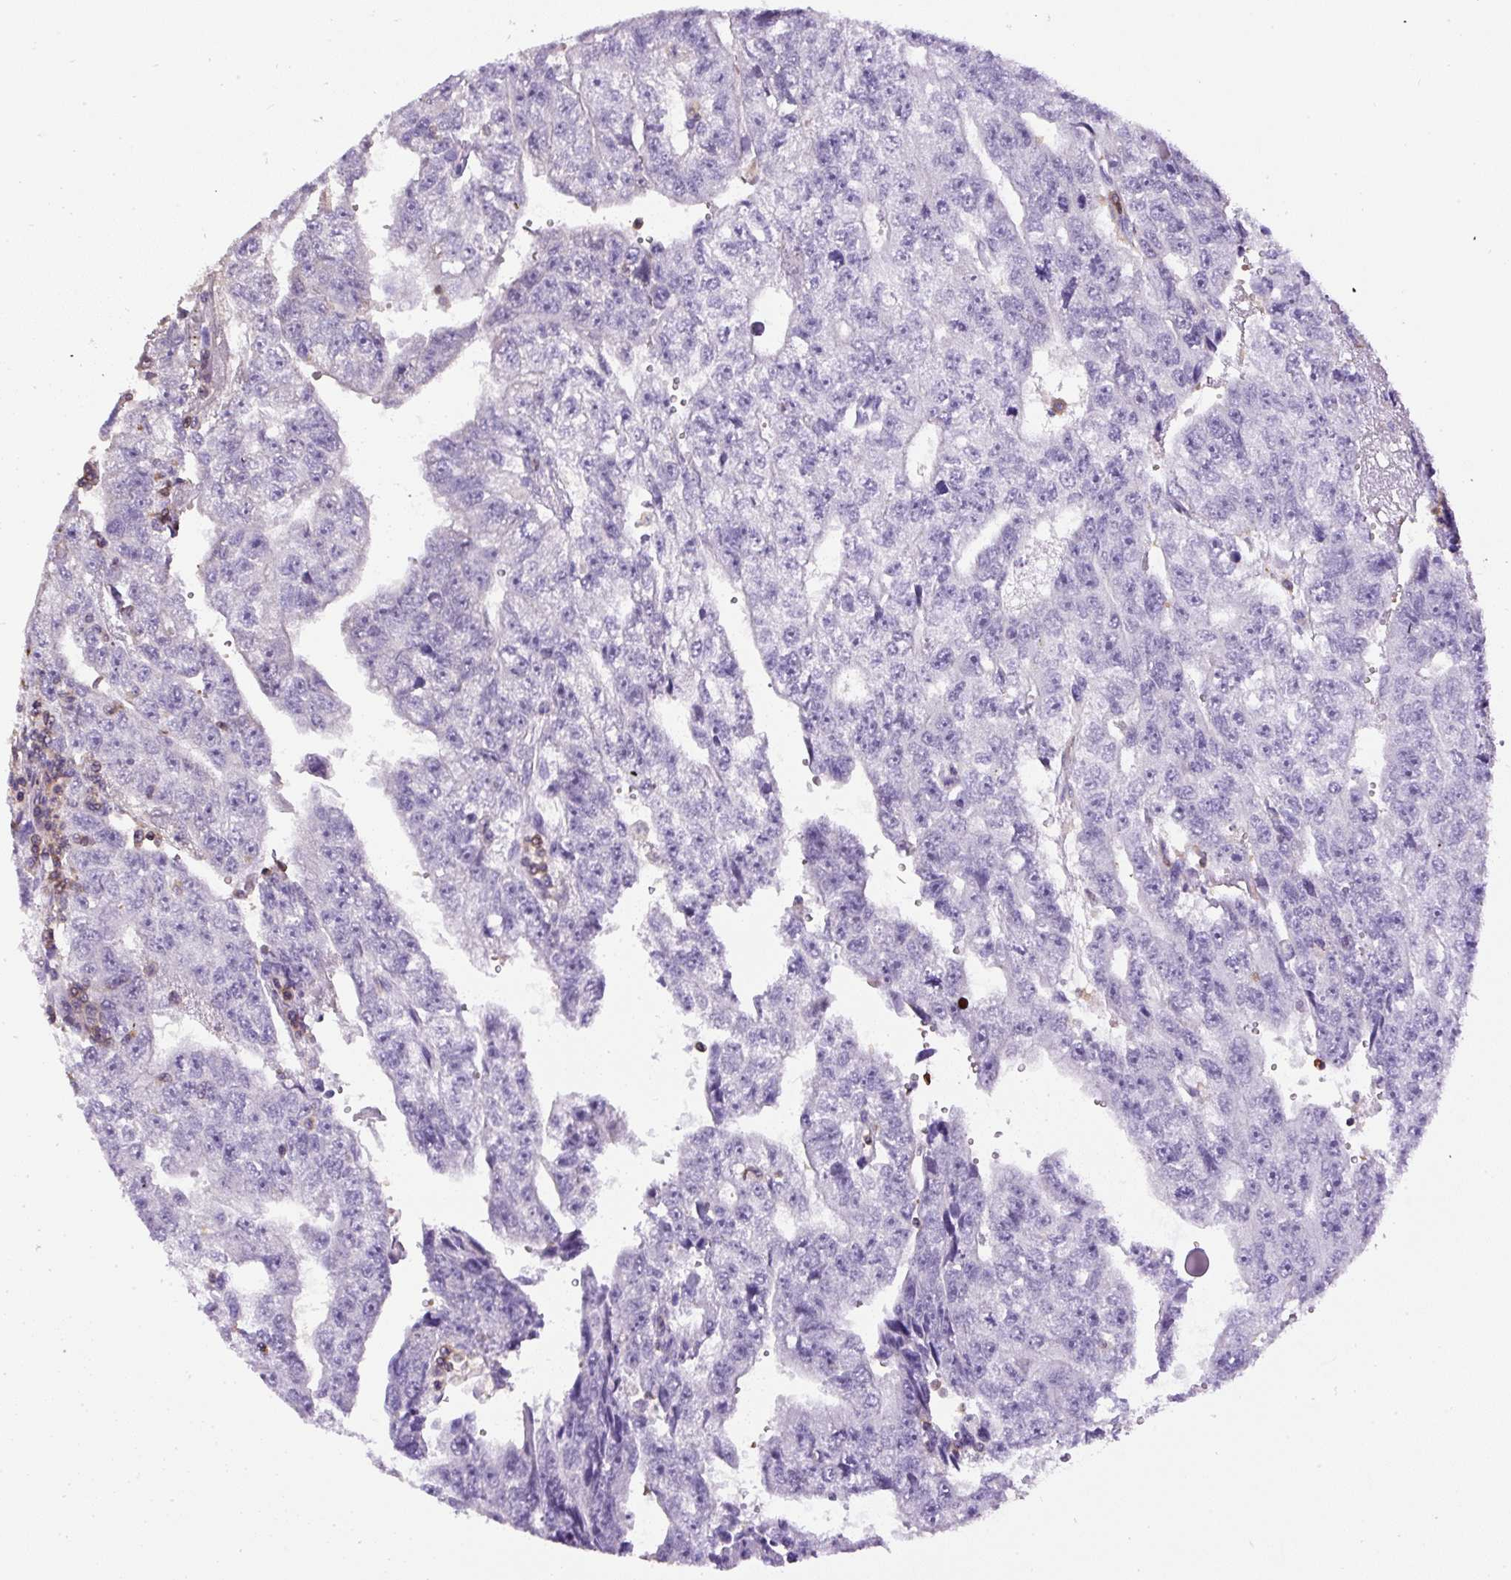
{"staining": {"intensity": "negative", "quantity": "none", "location": "none"}, "tissue": "testis cancer", "cell_type": "Tumor cells", "image_type": "cancer", "snomed": [{"axis": "morphology", "description": "Carcinoma, Embryonal, NOS"}, {"axis": "topography", "description": "Testis"}], "caption": "IHC of testis cancer (embryonal carcinoma) displays no positivity in tumor cells.", "gene": "FAM228B", "patient": {"sex": "male", "age": 20}}